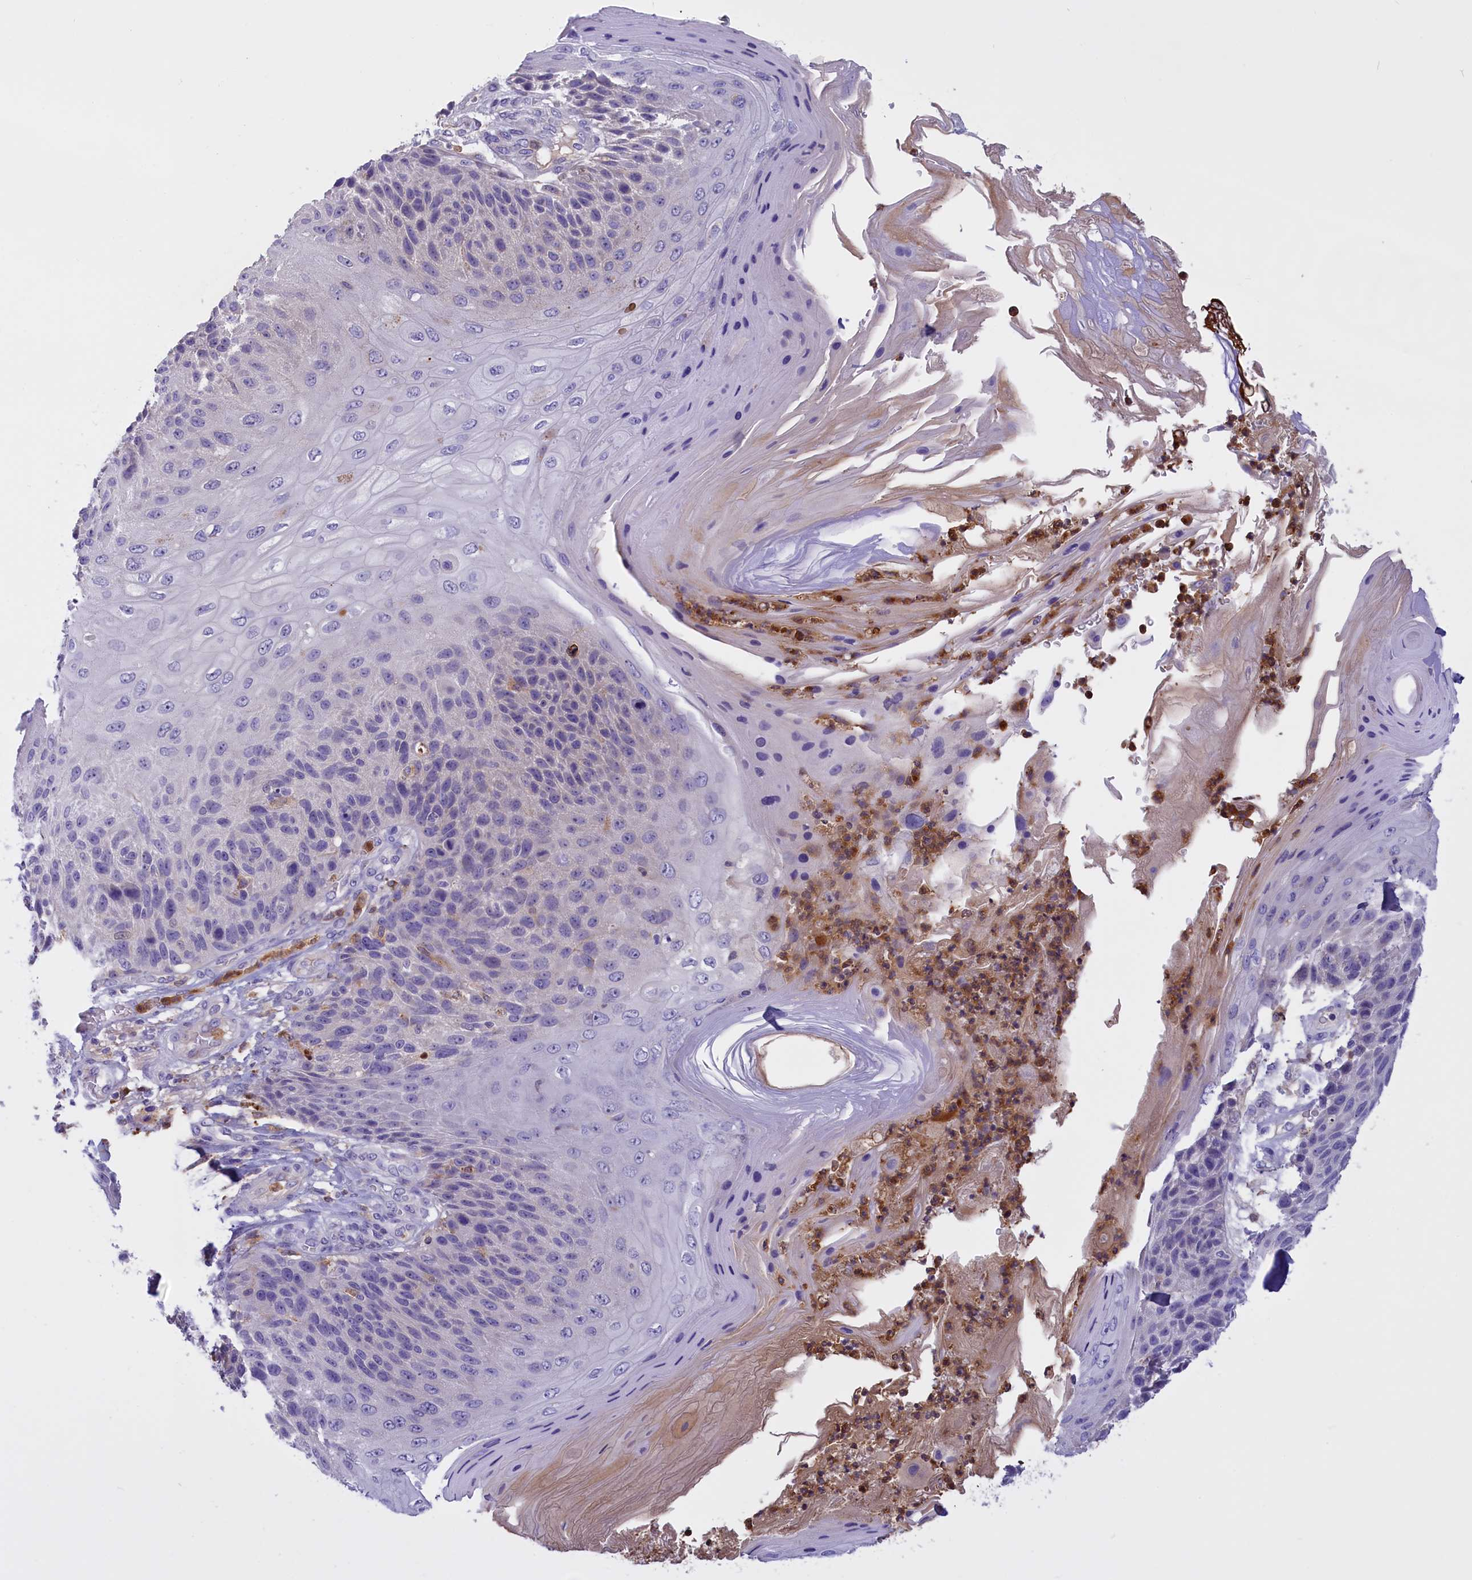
{"staining": {"intensity": "negative", "quantity": "none", "location": "none"}, "tissue": "skin cancer", "cell_type": "Tumor cells", "image_type": "cancer", "snomed": [{"axis": "morphology", "description": "Squamous cell carcinoma, NOS"}, {"axis": "topography", "description": "Skin"}], "caption": "The image displays no significant staining in tumor cells of skin cancer (squamous cell carcinoma).", "gene": "FAM149B1", "patient": {"sex": "female", "age": 88}}